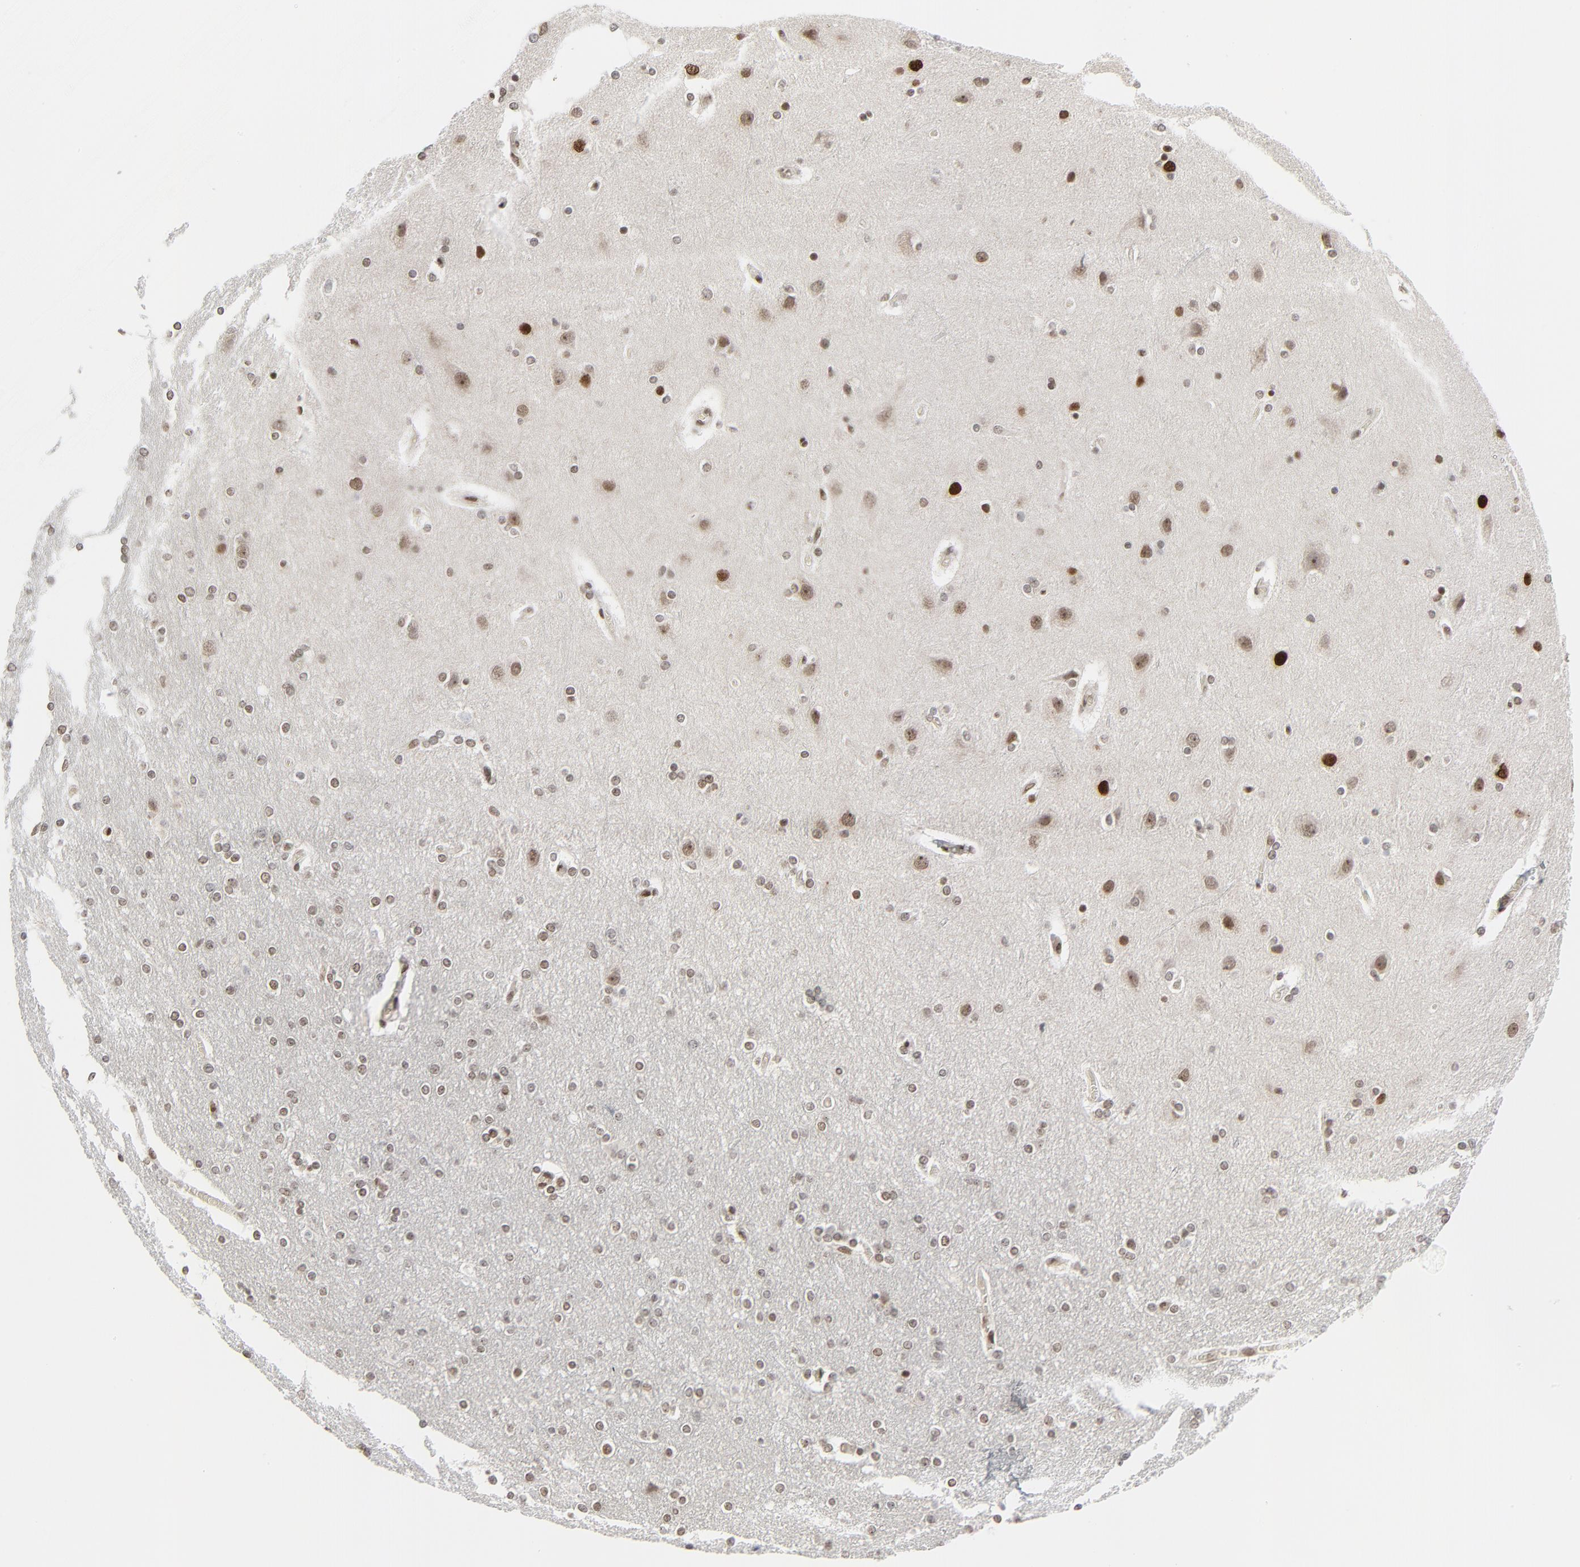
{"staining": {"intensity": "moderate", "quantity": ">75%", "location": "nuclear"}, "tissue": "cerebral cortex", "cell_type": "Endothelial cells", "image_type": "normal", "snomed": [{"axis": "morphology", "description": "Normal tissue, NOS"}, {"axis": "topography", "description": "Cerebral cortex"}], "caption": "DAB (3,3'-diaminobenzidine) immunohistochemical staining of normal cerebral cortex displays moderate nuclear protein staining in approximately >75% of endothelial cells.", "gene": "CUX1", "patient": {"sex": "female", "age": 54}}